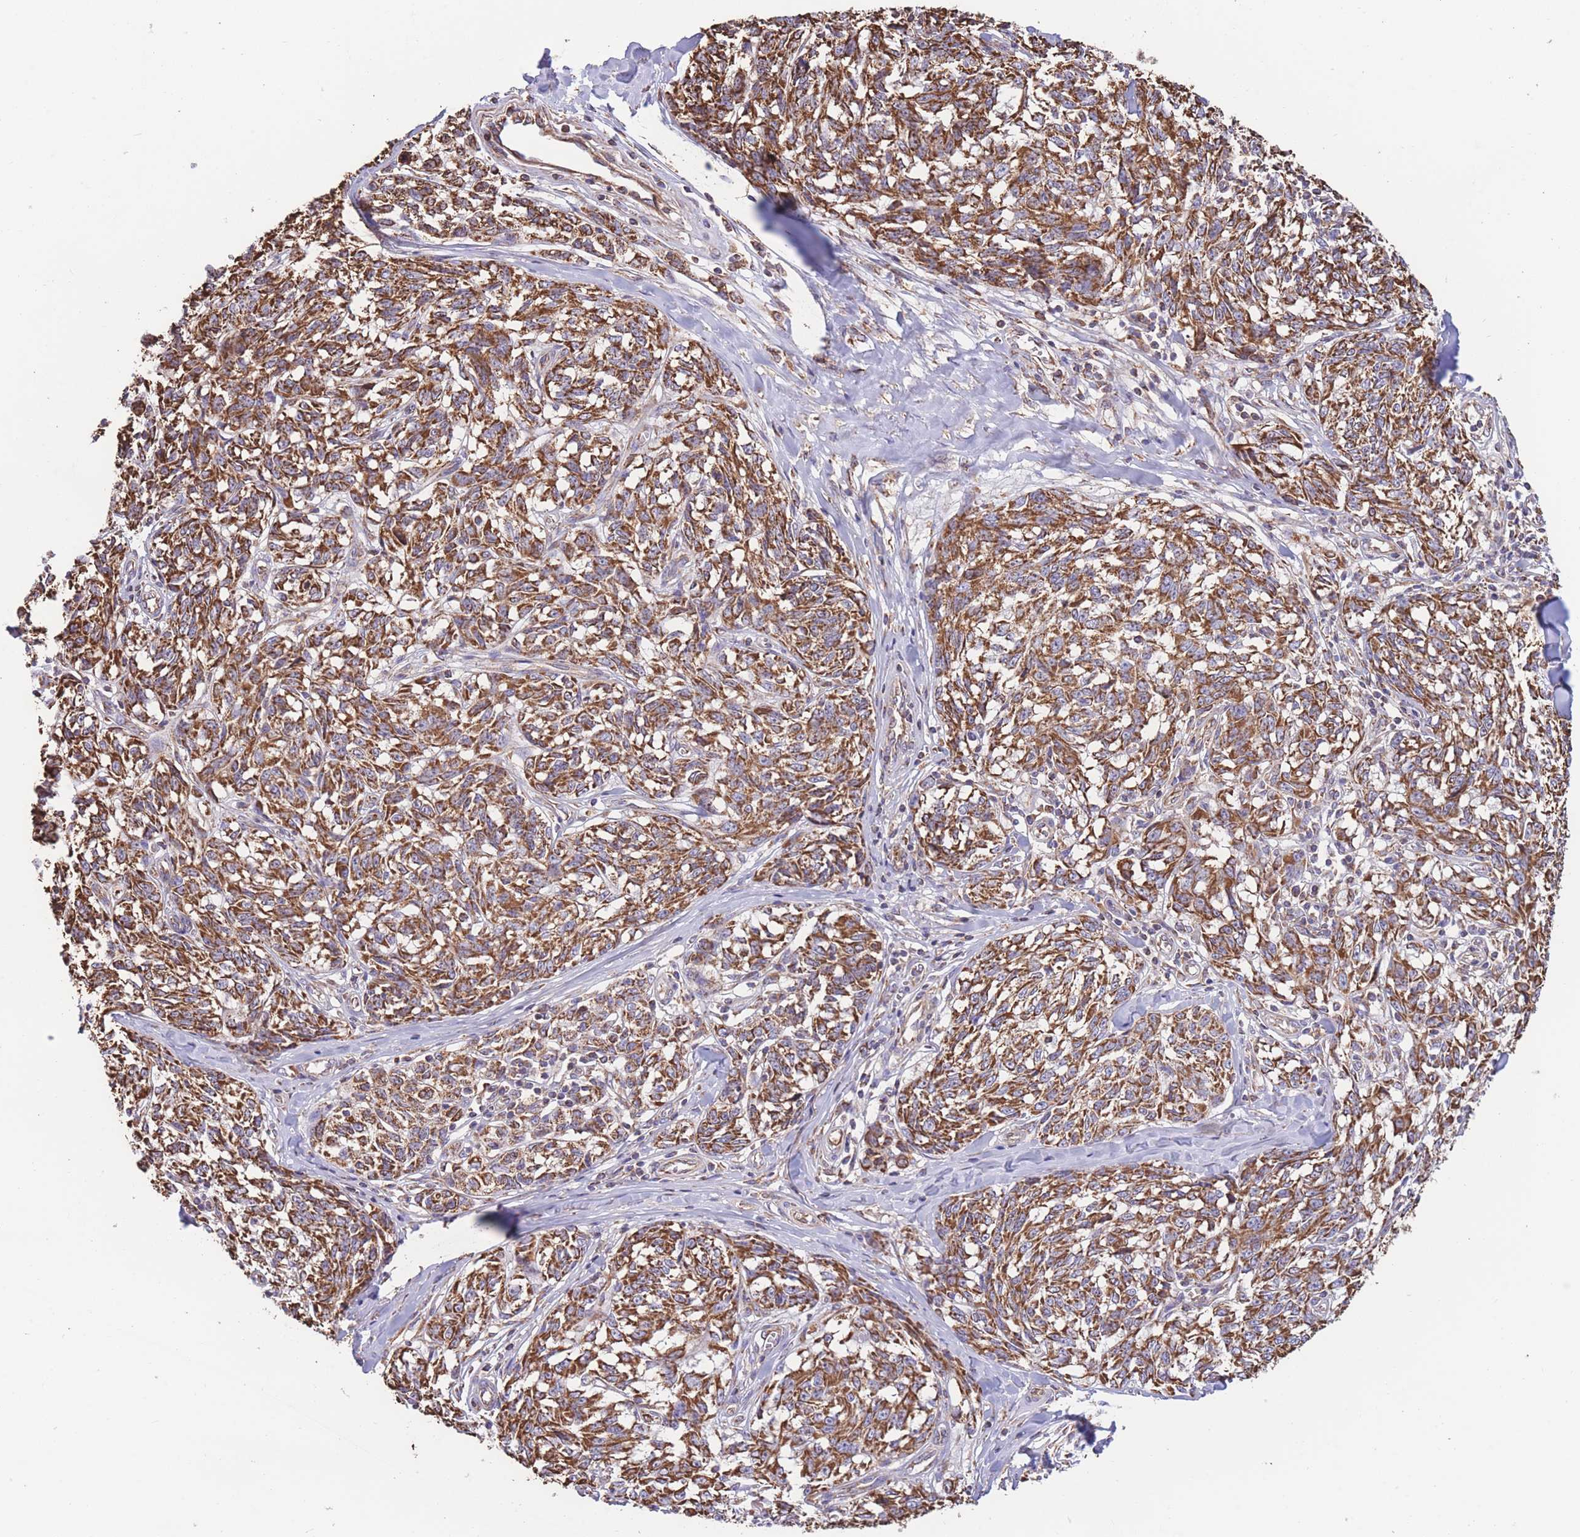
{"staining": {"intensity": "strong", "quantity": ">75%", "location": "cytoplasmic/membranous"}, "tissue": "melanoma", "cell_type": "Tumor cells", "image_type": "cancer", "snomed": [{"axis": "morphology", "description": "Normal tissue, NOS"}, {"axis": "morphology", "description": "Malignant melanoma, NOS"}, {"axis": "topography", "description": "Skin"}], "caption": "A high amount of strong cytoplasmic/membranous expression is seen in about >75% of tumor cells in melanoma tissue. (IHC, brightfield microscopy, high magnification).", "gene": "FKBP8", "patient": {"sex": "female", "age": 64}}